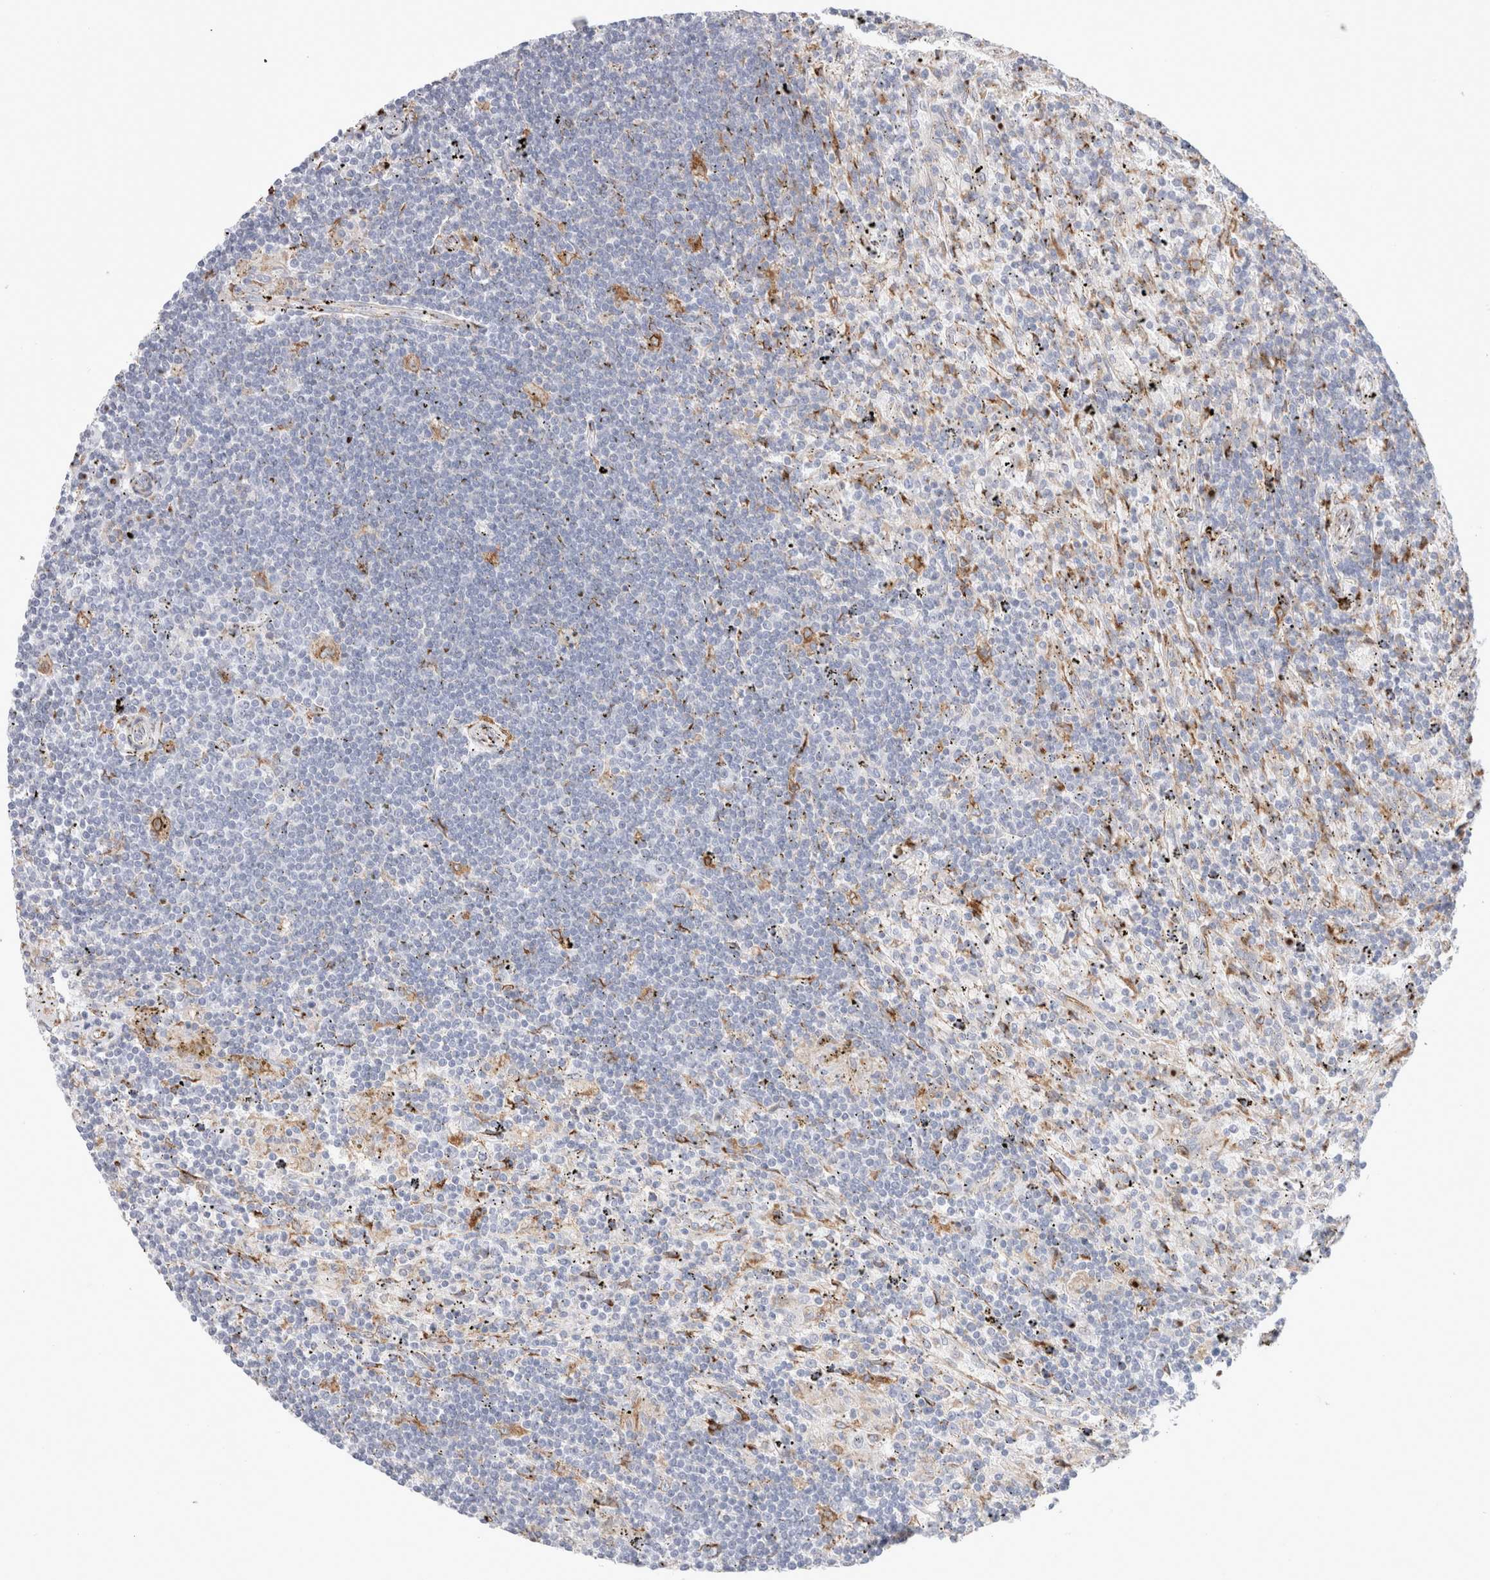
{"staining": {"intensity": "negative", "quantity": "none", "location": "none"}, "tissue": "lymphoma", "cell_type": "Tumor cells", "image_type": "cancer", "snomed": [{"axis": "morphology", "description": "Malignant lymphoma, non-Hodgkin's type, Low grade"}, {"axis": "topography", "description": "Spleen"}], "caption": "A high-resolution photomicrograph shows IHC staining of low-grade malignant lymphoma, non-Hodgkin's type, which exhibits no significant staining in tumor cells.", "gene": "MCFD2", "patient": {"sex": "male", "age": 76}}